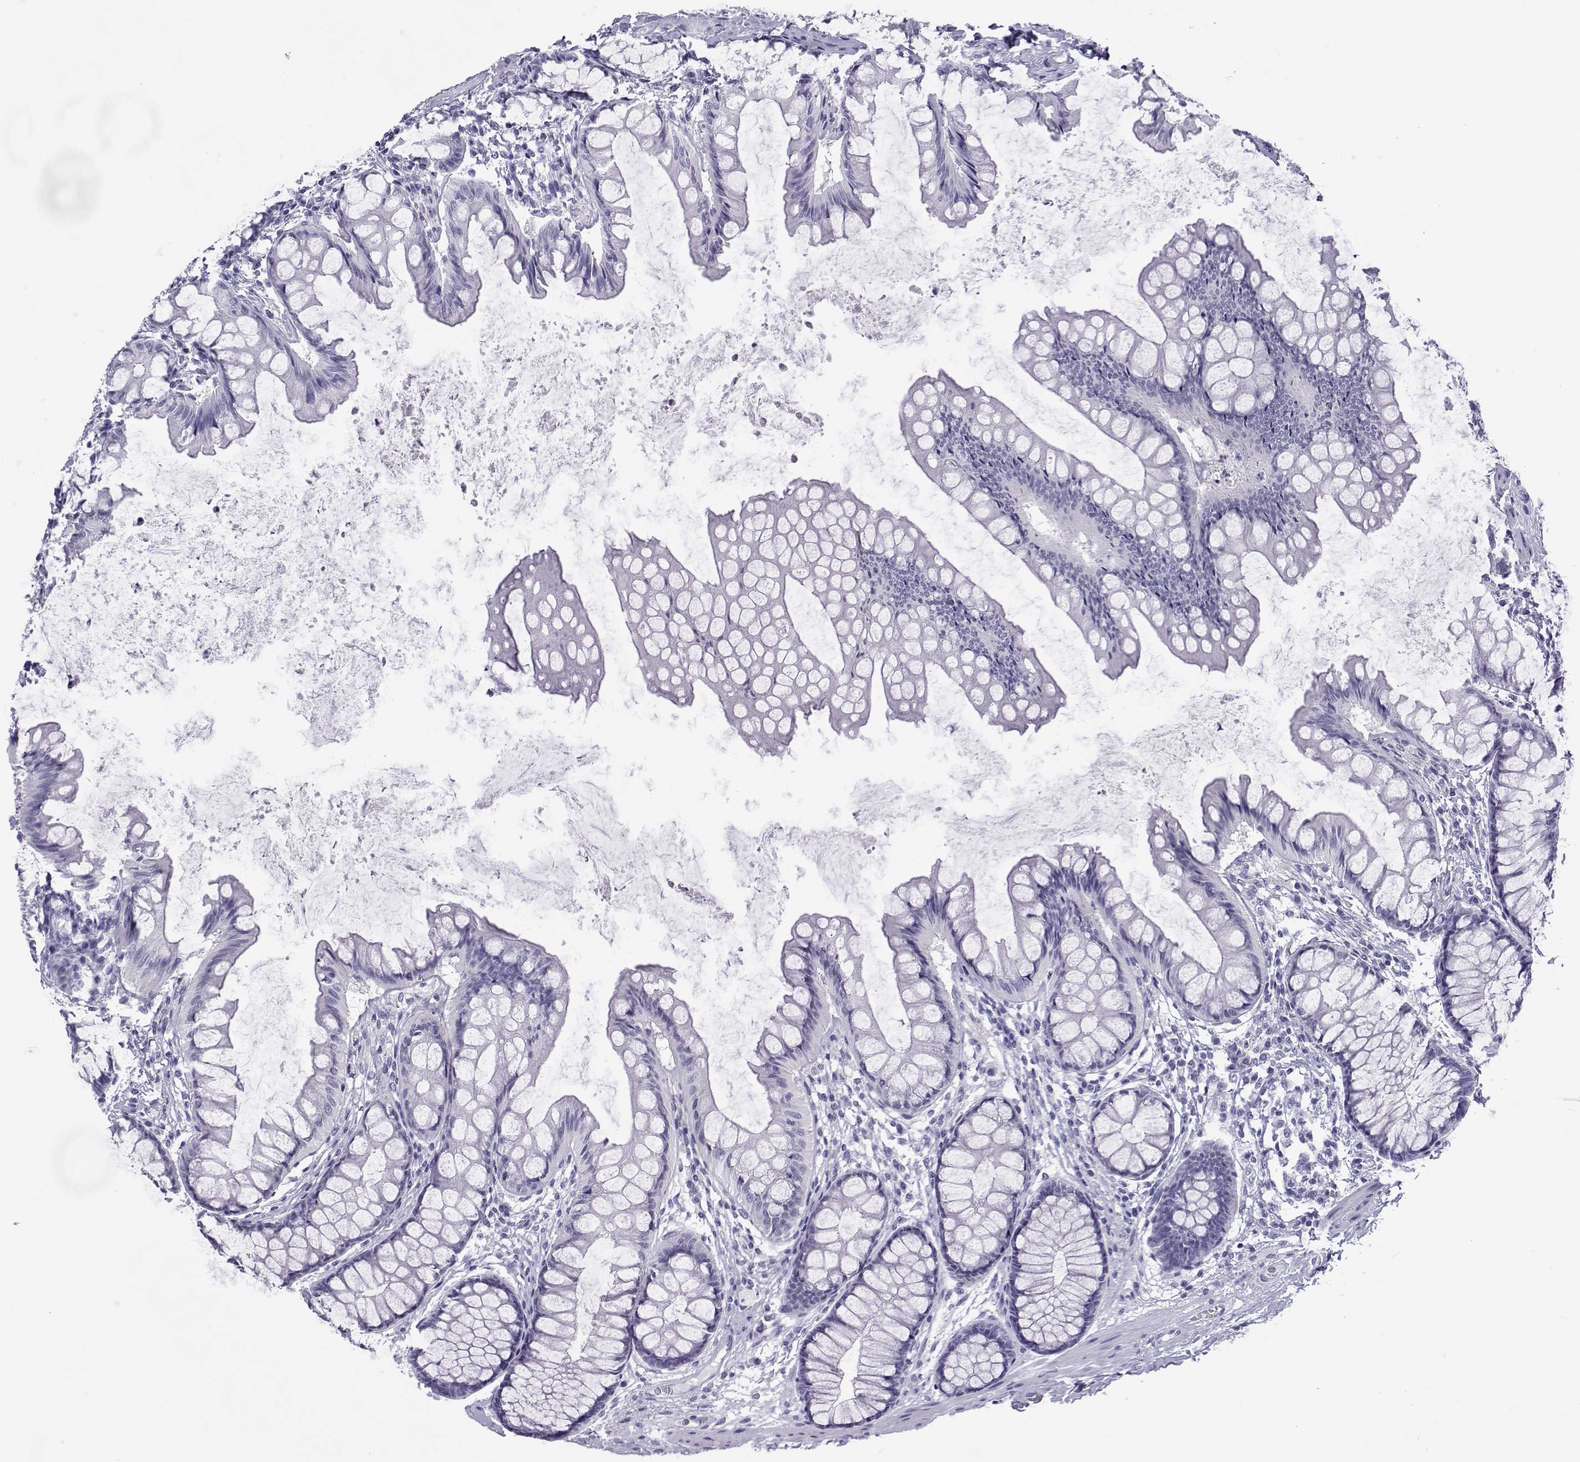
{"staining": {"intensity": "negative", "quantity": "none", "location": "none"}, "tissue": "colon", "cell_type": "Endothelial cells", "image_type": "normal", "snomed": [{"axis": "morphology", "description": "Normal tissue, NOS"}, {"axis": "topography", "description": "Colon"}], "caption": "Photomicrograph shows no protein staining in endothelial cells of normal colon.", "gene": "ACTL7A", "patient": {"sex": "female", "age": 65}}